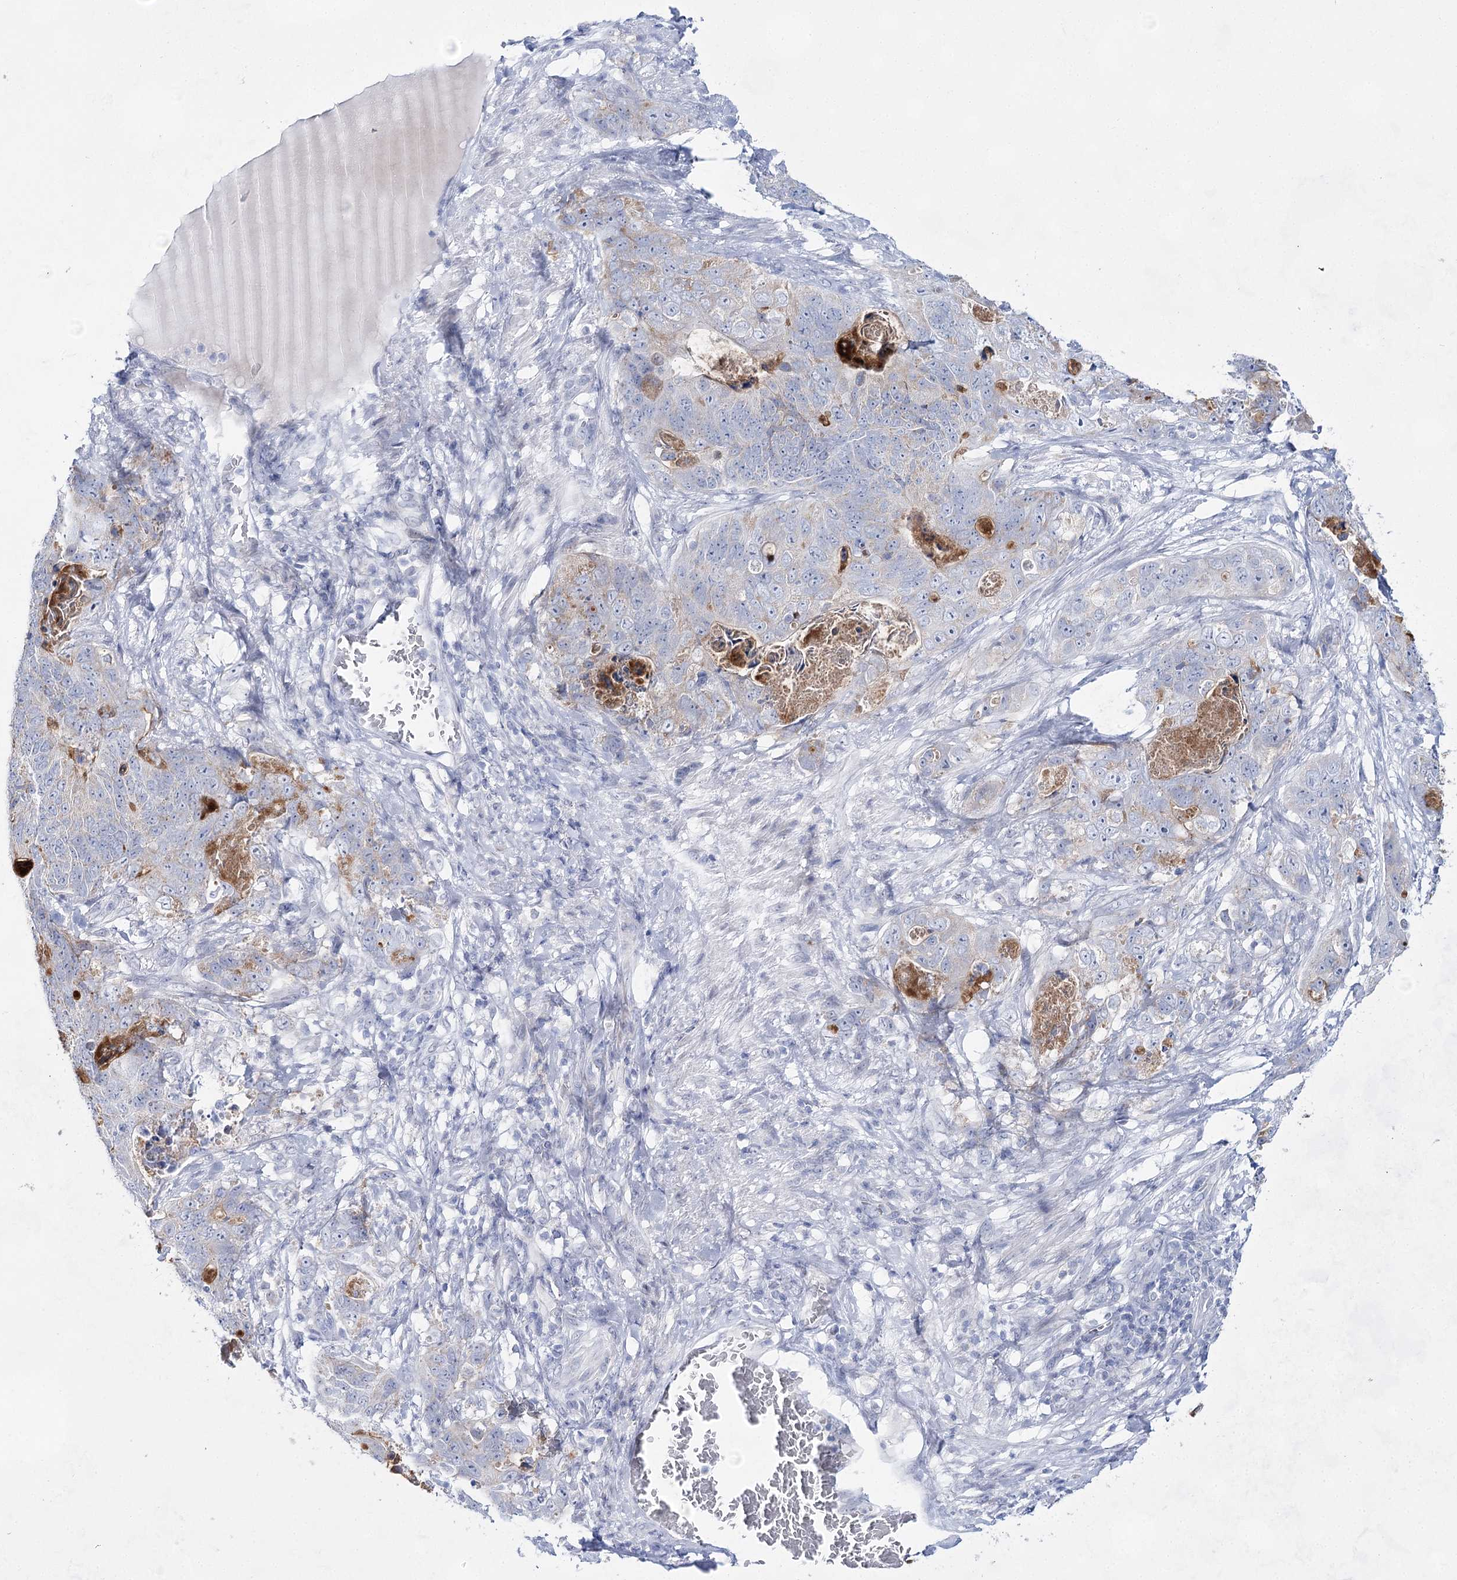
{"staining": {"intensity": "weak", "quantity": "25%-75%", "location": "cytoplasmic/membranous"}, "tissue": "stomach cancer", "cell_type": "Tumor cells", "image_type": "cancer", "snomed": [{"axis": "morphology", "description": "Normal tissue, NOS"}, {"axis": "morphology", "description": "Adenocarcinoma, NOS"}, {"axis": "topography", "description": "Stomach"}], "caption": "This histopathology image displays immunohistochemistry staining of human stomach adenocarcinoma, with low weak cytoplasmic/membranous staining in approximately 25%-75% of tumor cells.", "gene": "BPHL", "patient": {"sex": "female", "age": 89}}